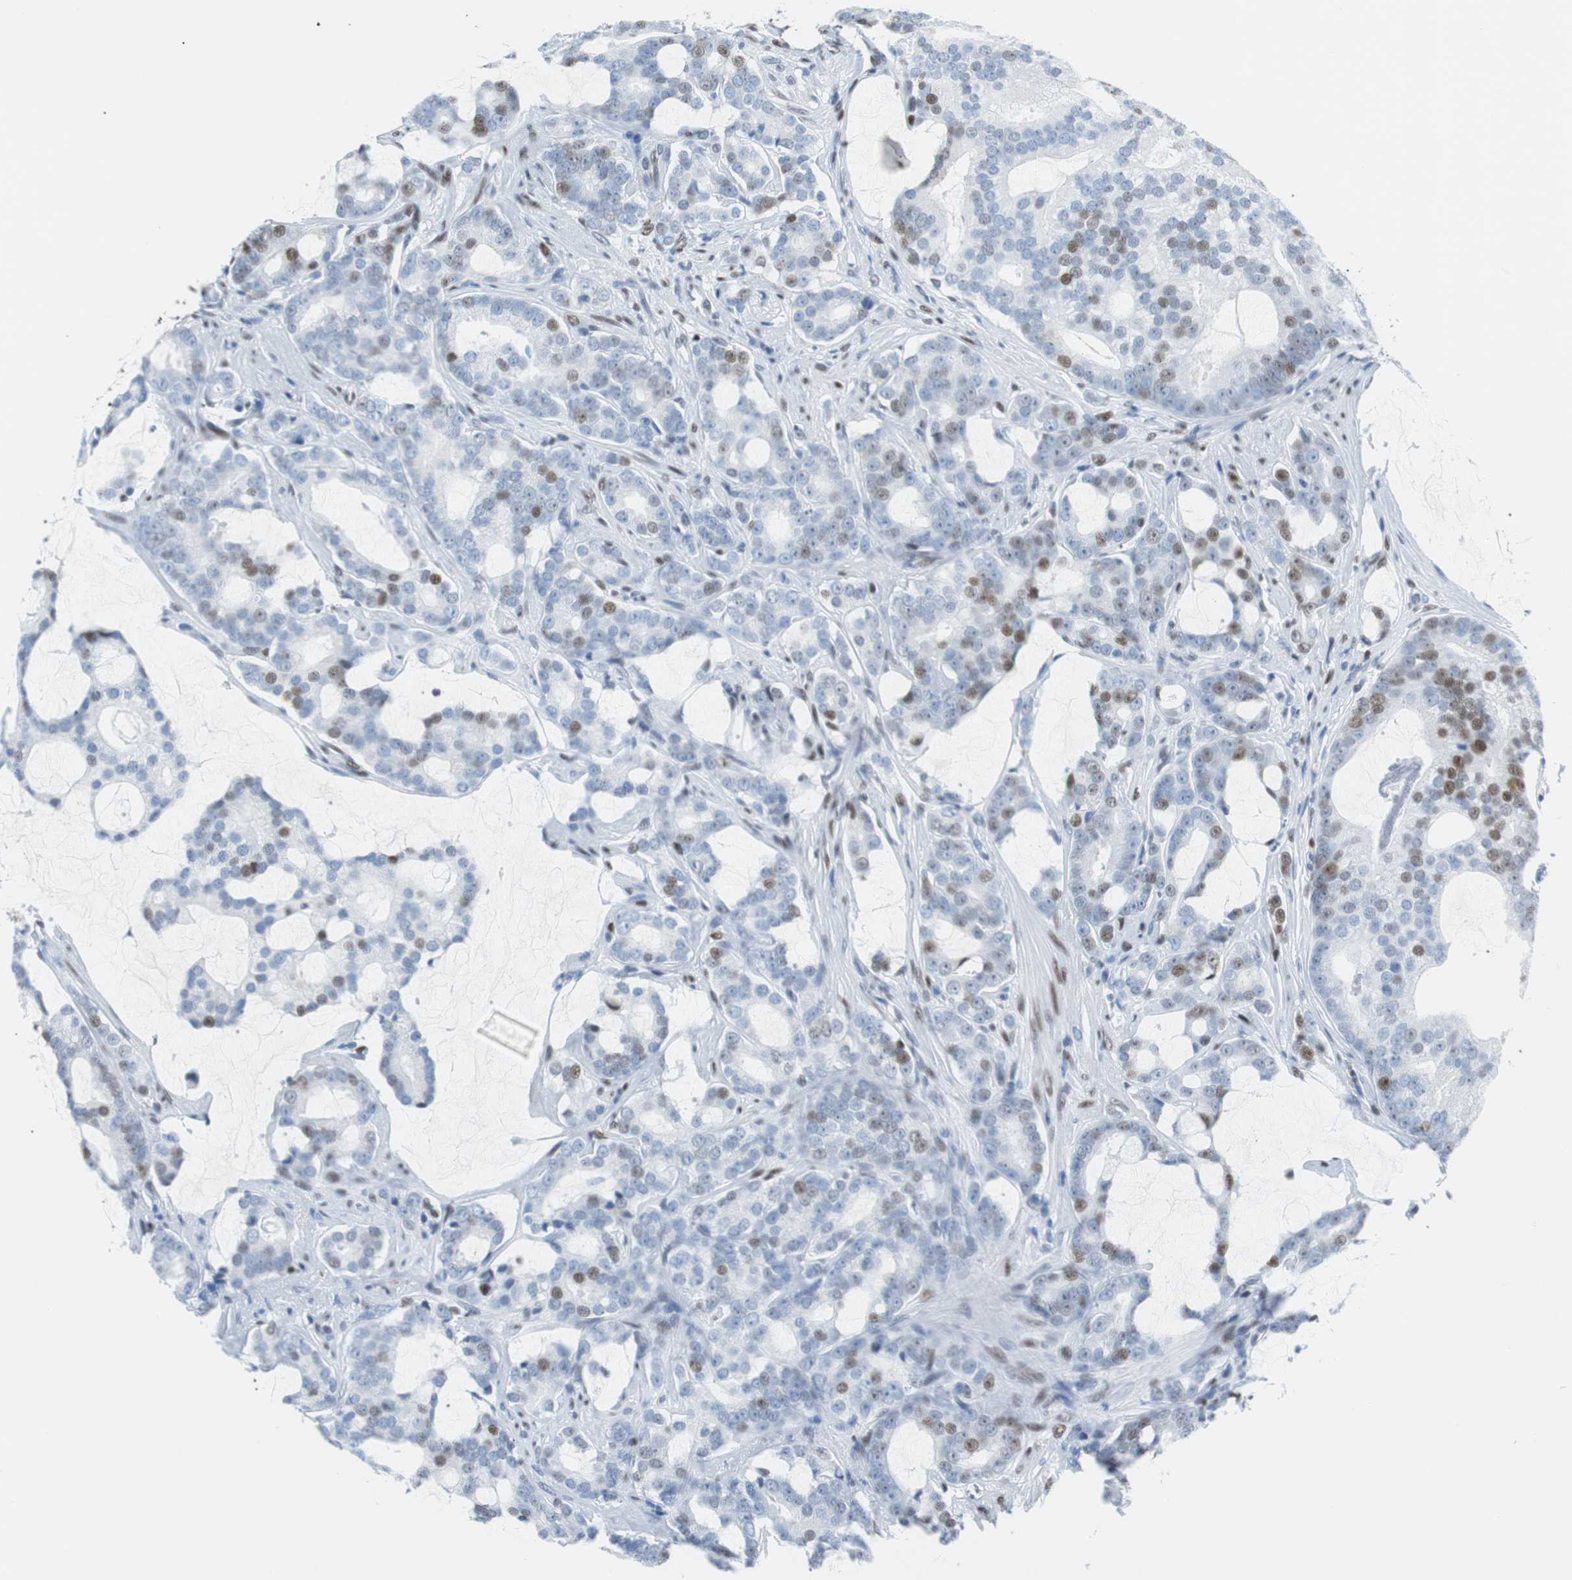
{"staining": {"intensity": "weak", "quantity": "<25%", "location": "nuclear"}, "tissue": "prostate cancer", "cell_type": "Tumor cells", "image_type": "cancer", "snomed": [{"axis": "morphology", "description": "Adenocarcinoma, Low grade"}, {"axis": "topography", "description": "Prostate"}], "caption": "This is an immunohistochemistry (IHC) image of prostate cancer (low-grade adenocarcinoma). There is no staining in tumor cells.", "gene": "JUN", "patient": {"sex": "male", "age": 58}}